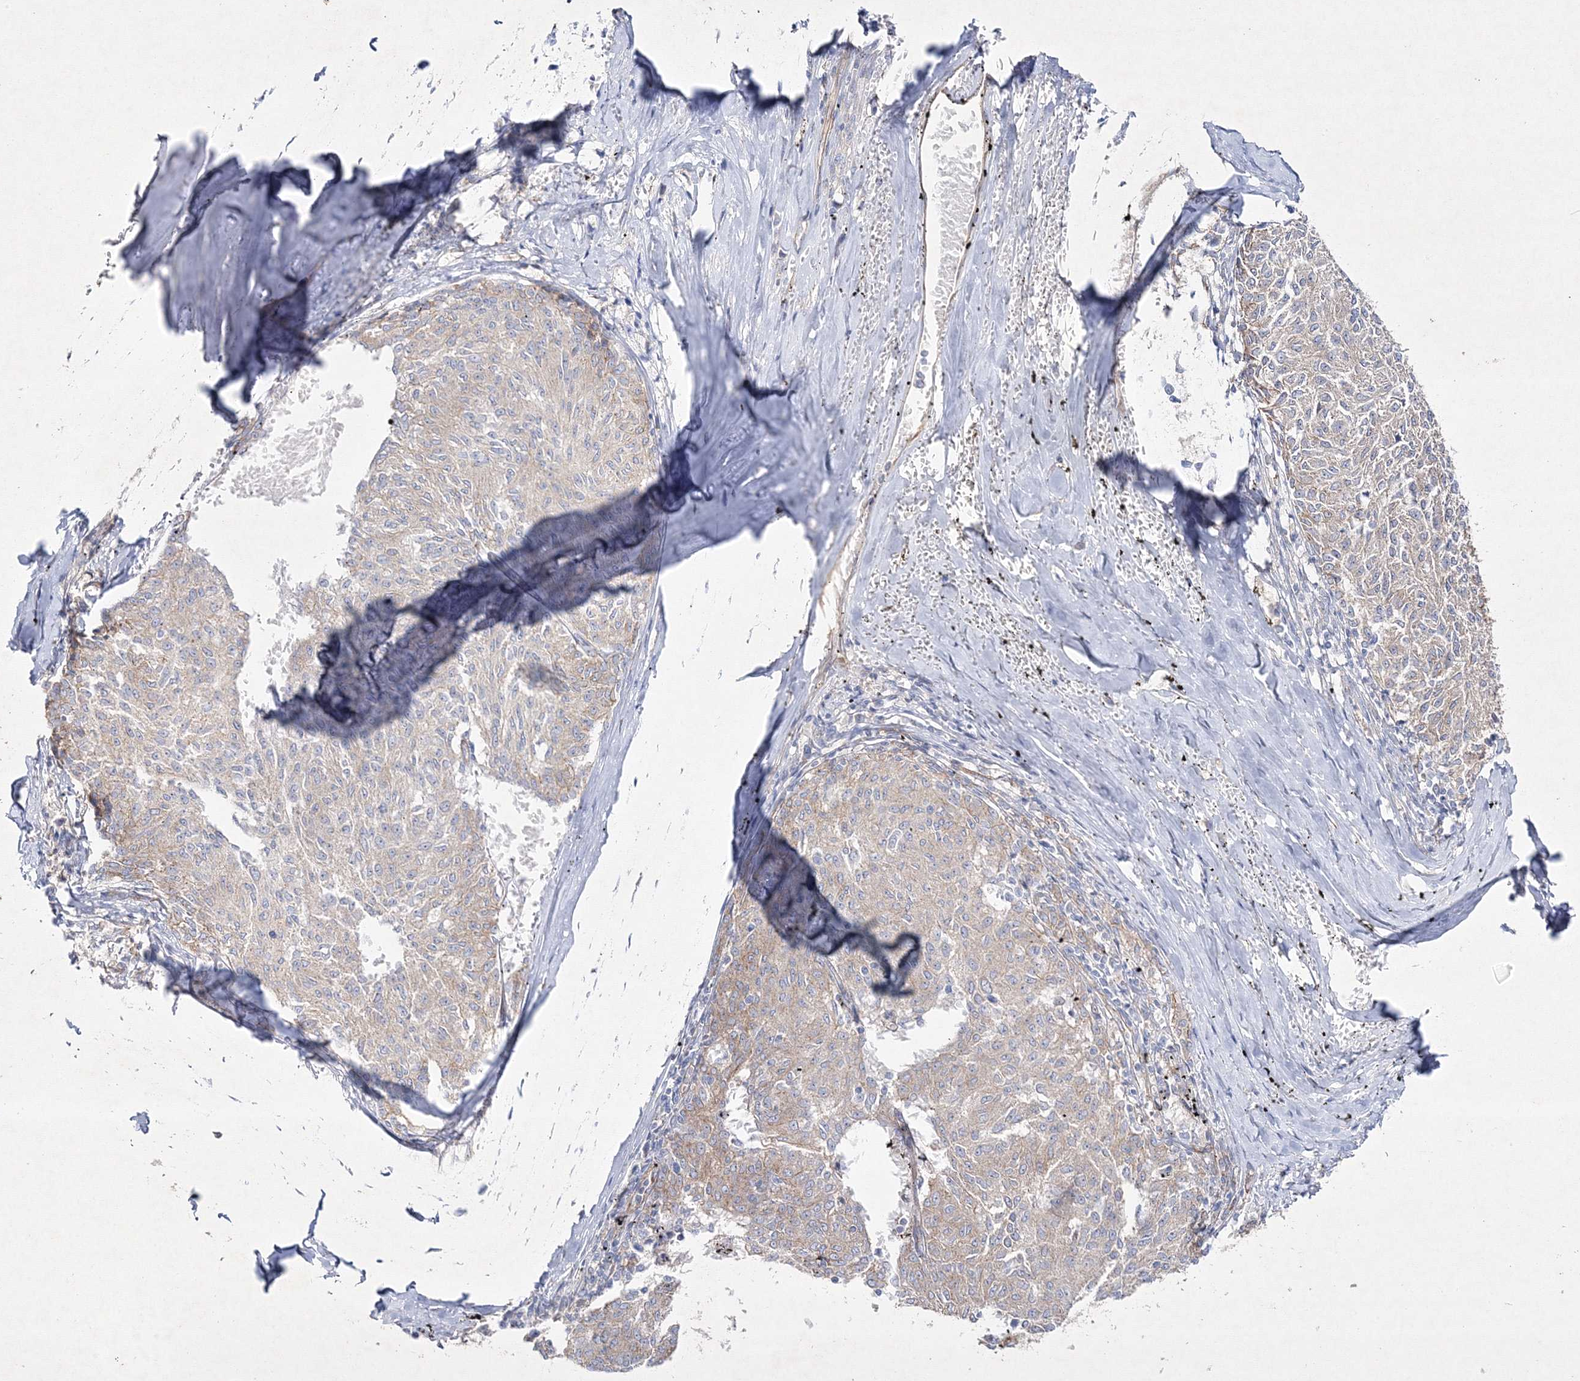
{"staining": {"intensity": "weak", "quantity": ">75%", "location": "cytoplasmic/membranous"}, "tissue": "melanoma", "cell_type": "Tumor cells", "image_type": "cancer", "snomed": [{"axis": "morphology", "description": "Malignant melanoma, NOS"}, {"axis": "topography", "description": "Skin"}], "caption": "Weak cytoplasmic/membranous expression for a protein is appreciated in approximately >75% of tumor cells of melanoma using immunohistochemistry (IHC).", "gene": "NAA40", "patient": {"sex": "female", "age": 72}}